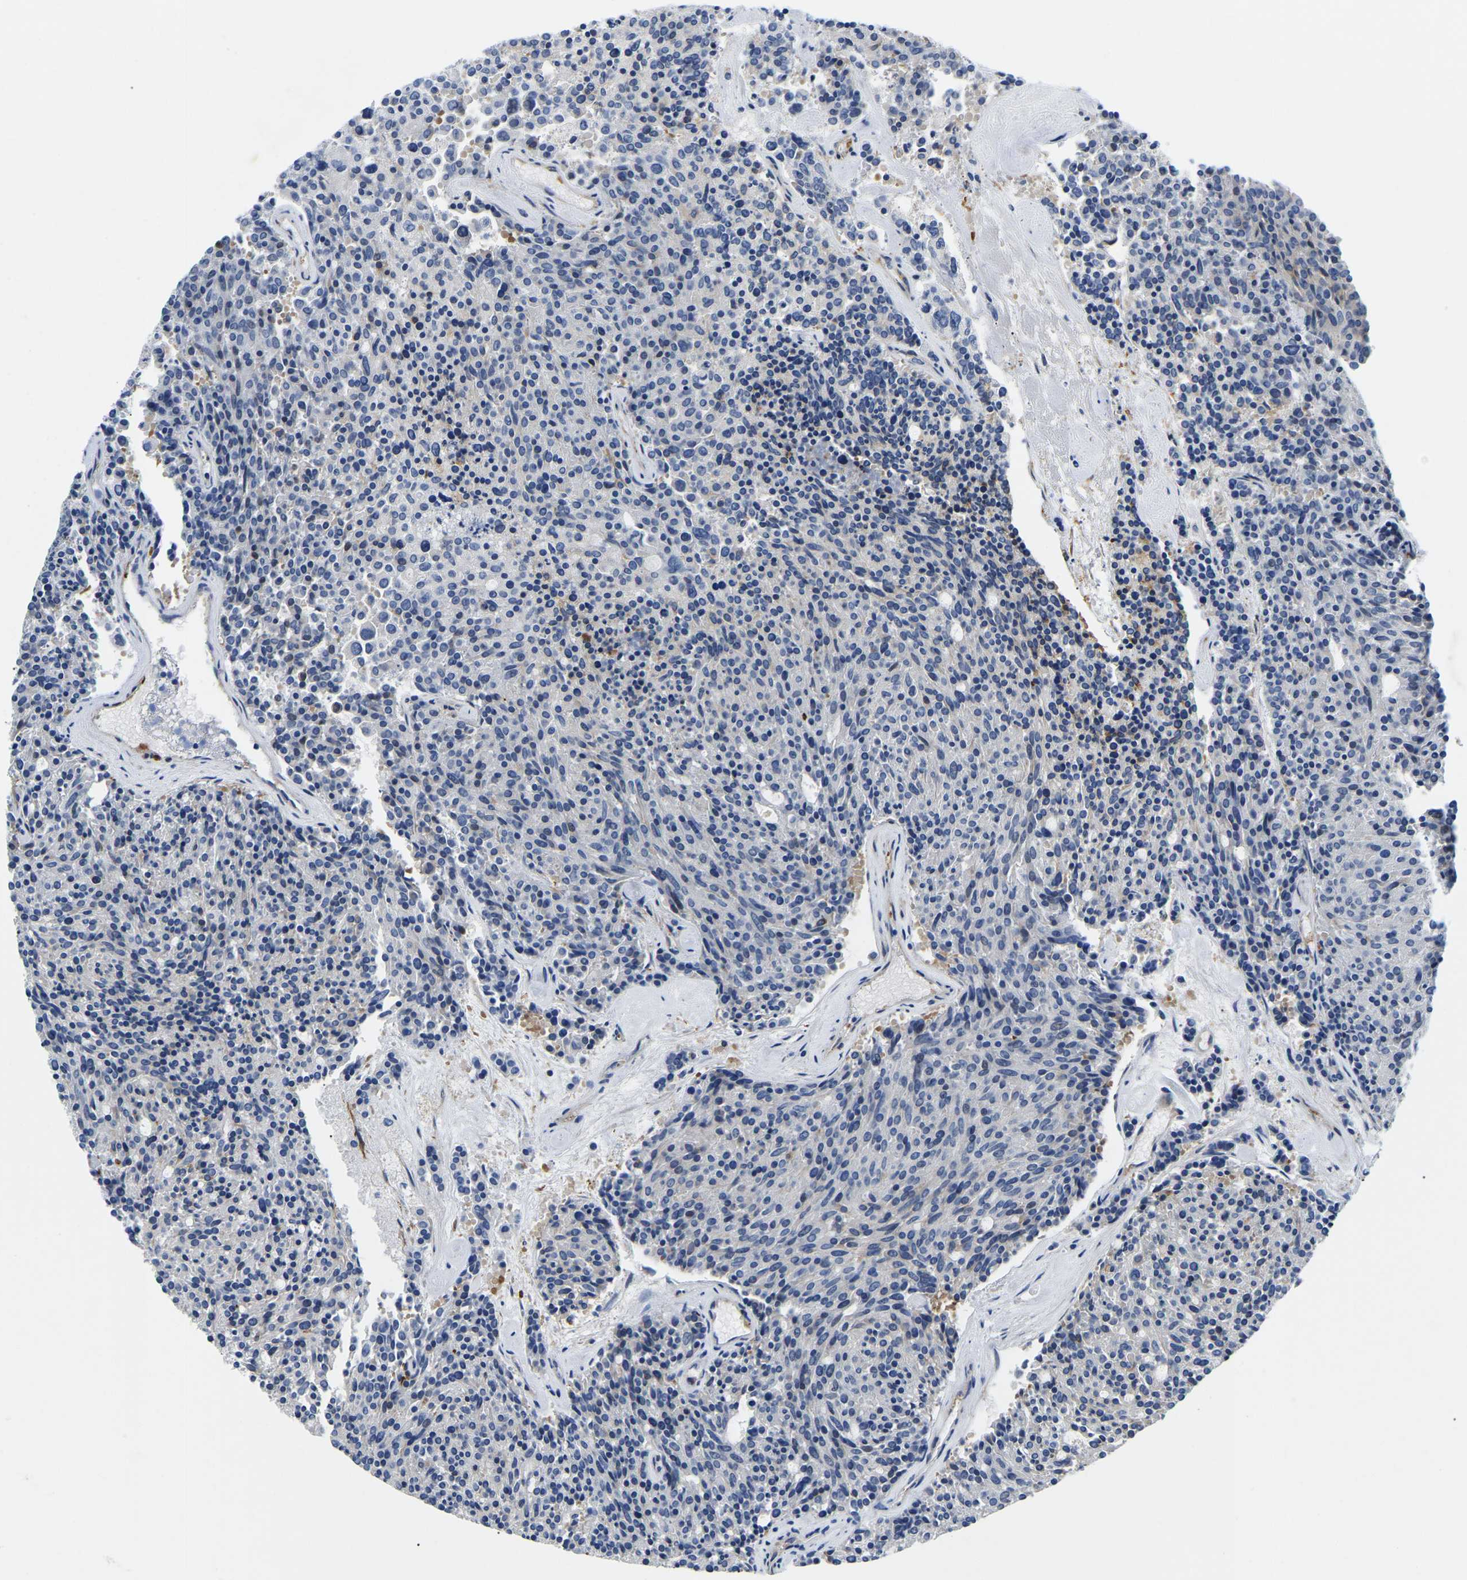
{"staining": {"intensity": "negative", "quantity": "none", "location": "none"}, "tissue": "carcinoid", "cell_type": "Tumor cells", "image_type": "cancer", "snomed": [{"axis": "morphology", "description": "Carcinoid, malignant, NOS"}, {"axis": "topography", "description": "Pancreas"}], "caption": "Immunohistochemistry histopathology image of human carcinoid stained for a protein (brown), which reveals no staining in tumor cells. (DAB immunohistochemistry (IHC), high magnification).", "gene": "DUSP8", "patient": {"sex": "female", "age": 54}}